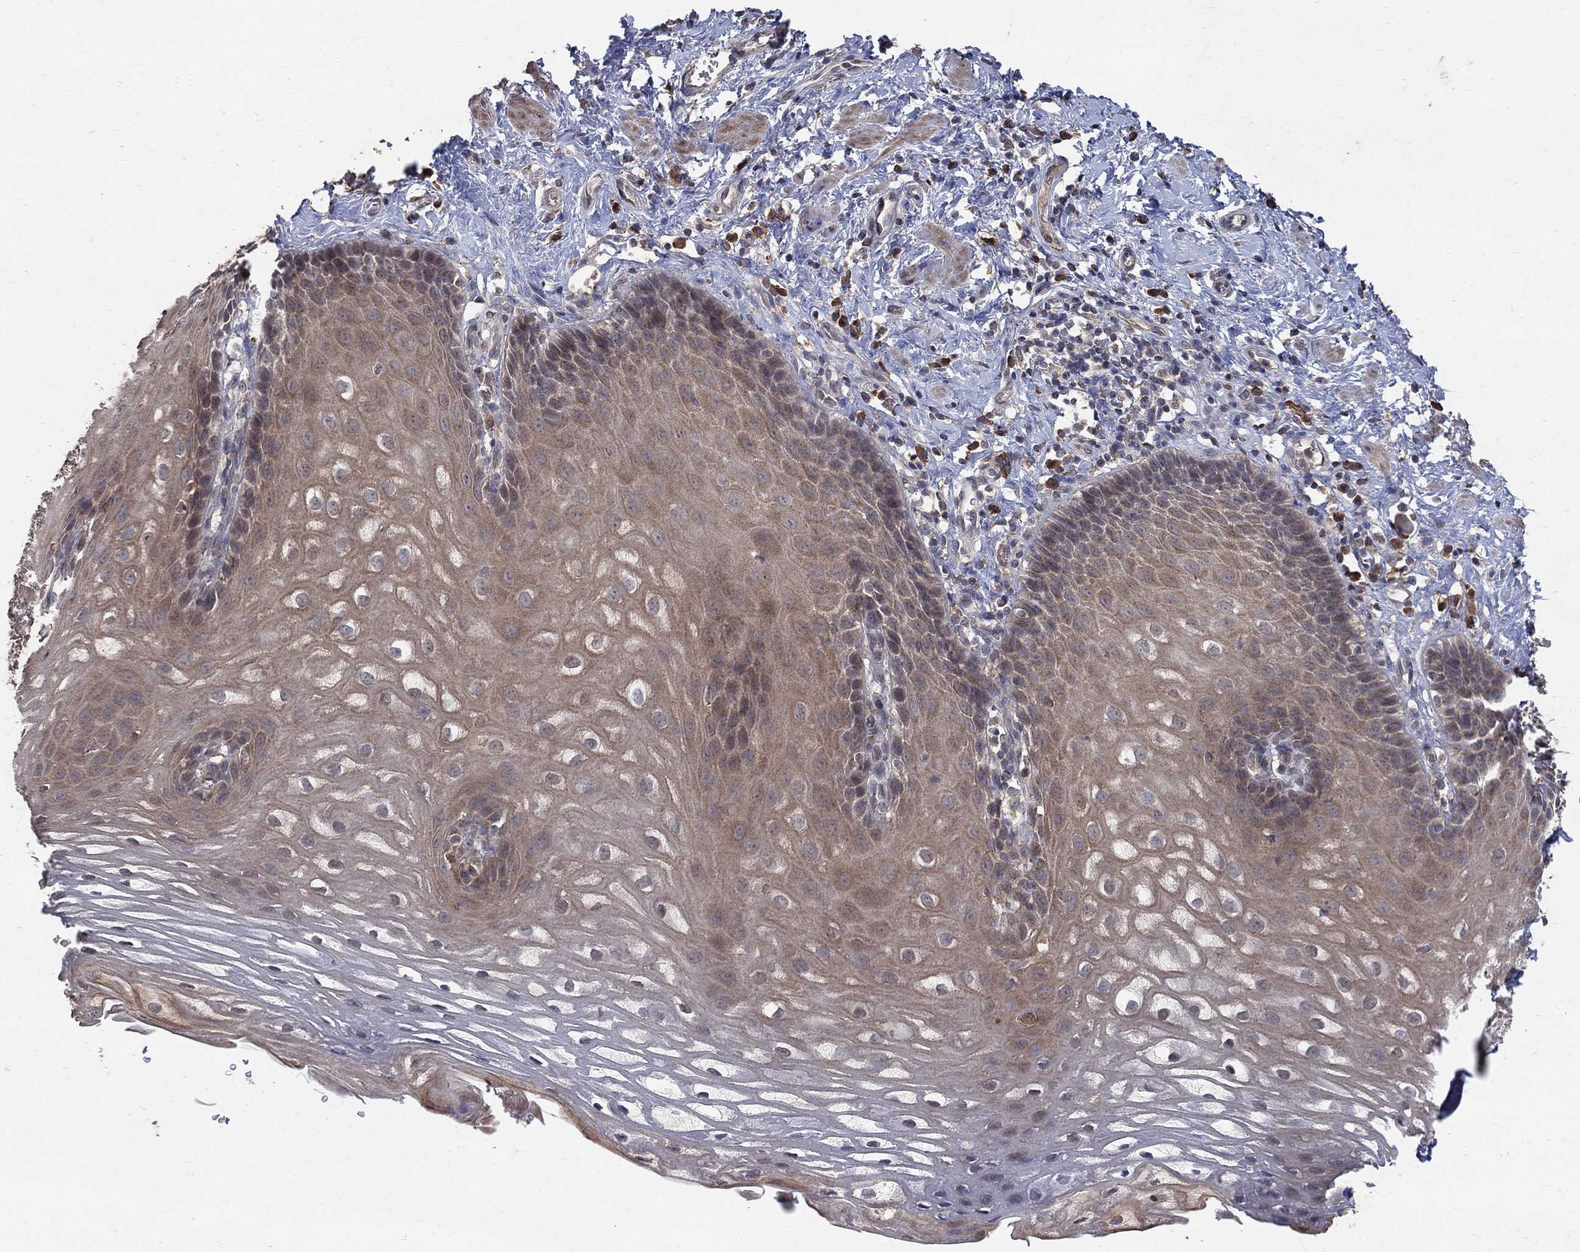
{"staining": {"intensity": "weak", "quantity": "25%-75%", "location": "cytoplasmic/membranous"}, "tissue": "esophagus", "cell_type": "Squamous epithelial cells", "image_type": "normal", "snomed": [{"axis": "morphology", "description": "Normal tissue, NOS"}, {"axis": "topography", "description": "Esophagus"}], "caption": "Immunohistochemical staining of unremarkable esophagus shows 25%-75% levels of weak cytoplasmic/membranous protein positivity in approximately 25%-75% of squamous epithelial cells.", "gene": "C17orf75", "patient": {"sex": "male", "age": 64}}